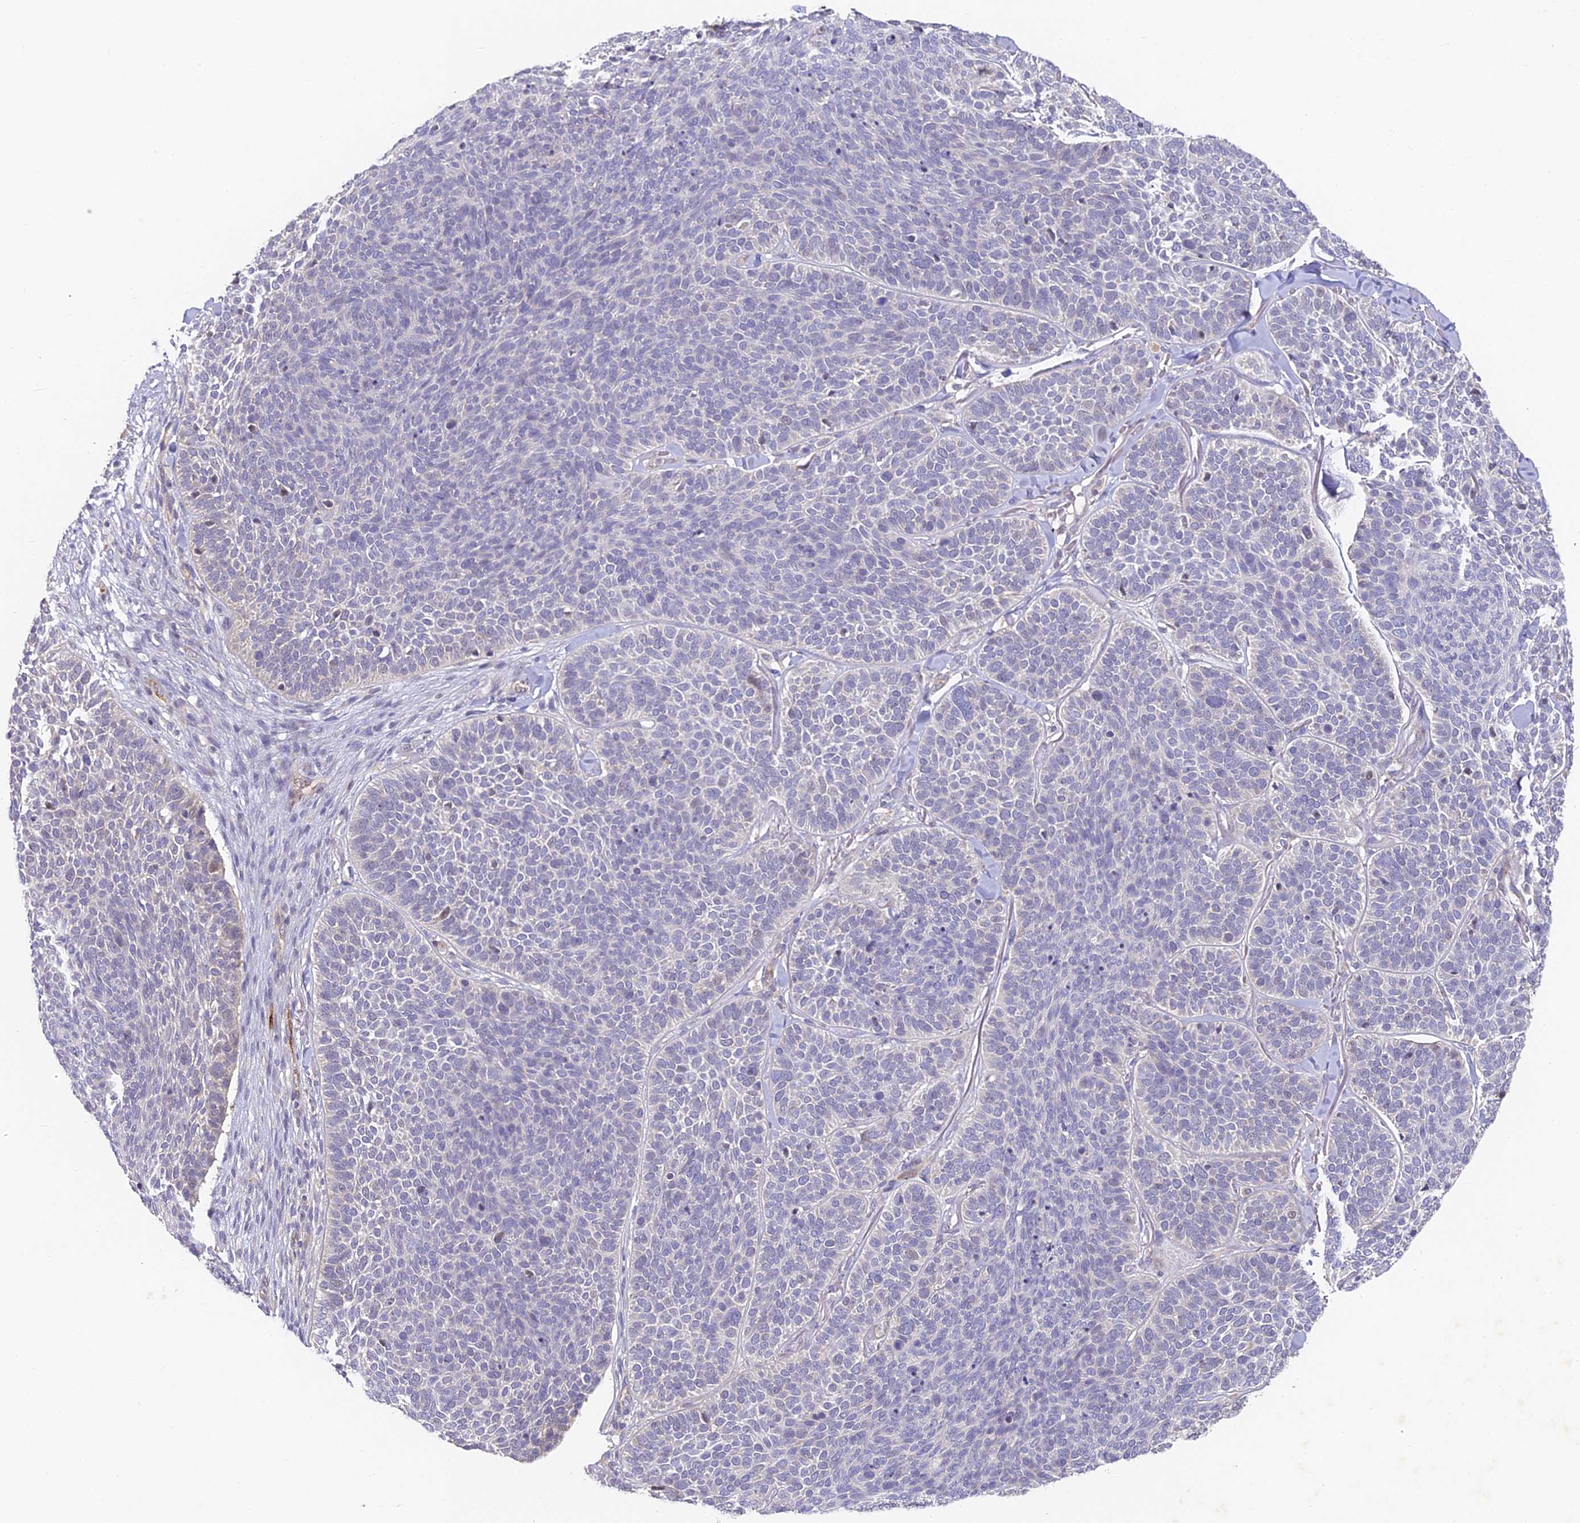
{"staining": {"intensity": "negative", "quantity": "none", "location": "none"}, "tissue": "skin cancer", "cell_type": "Tumor cells", "image_type": "cancer", "snomed": [{"axis": "morphology", "description": "Basal cell carcinoma"}, {"axis": "topography", "description": "Skin"}], "caption": "Immunohistochemistry (IHC) of human basal cell carcinoma (skin) demonstrates no positivity in tumor cells.", "gene": "DNAAF10", "patient": {"sex": "male", "age": 85}}